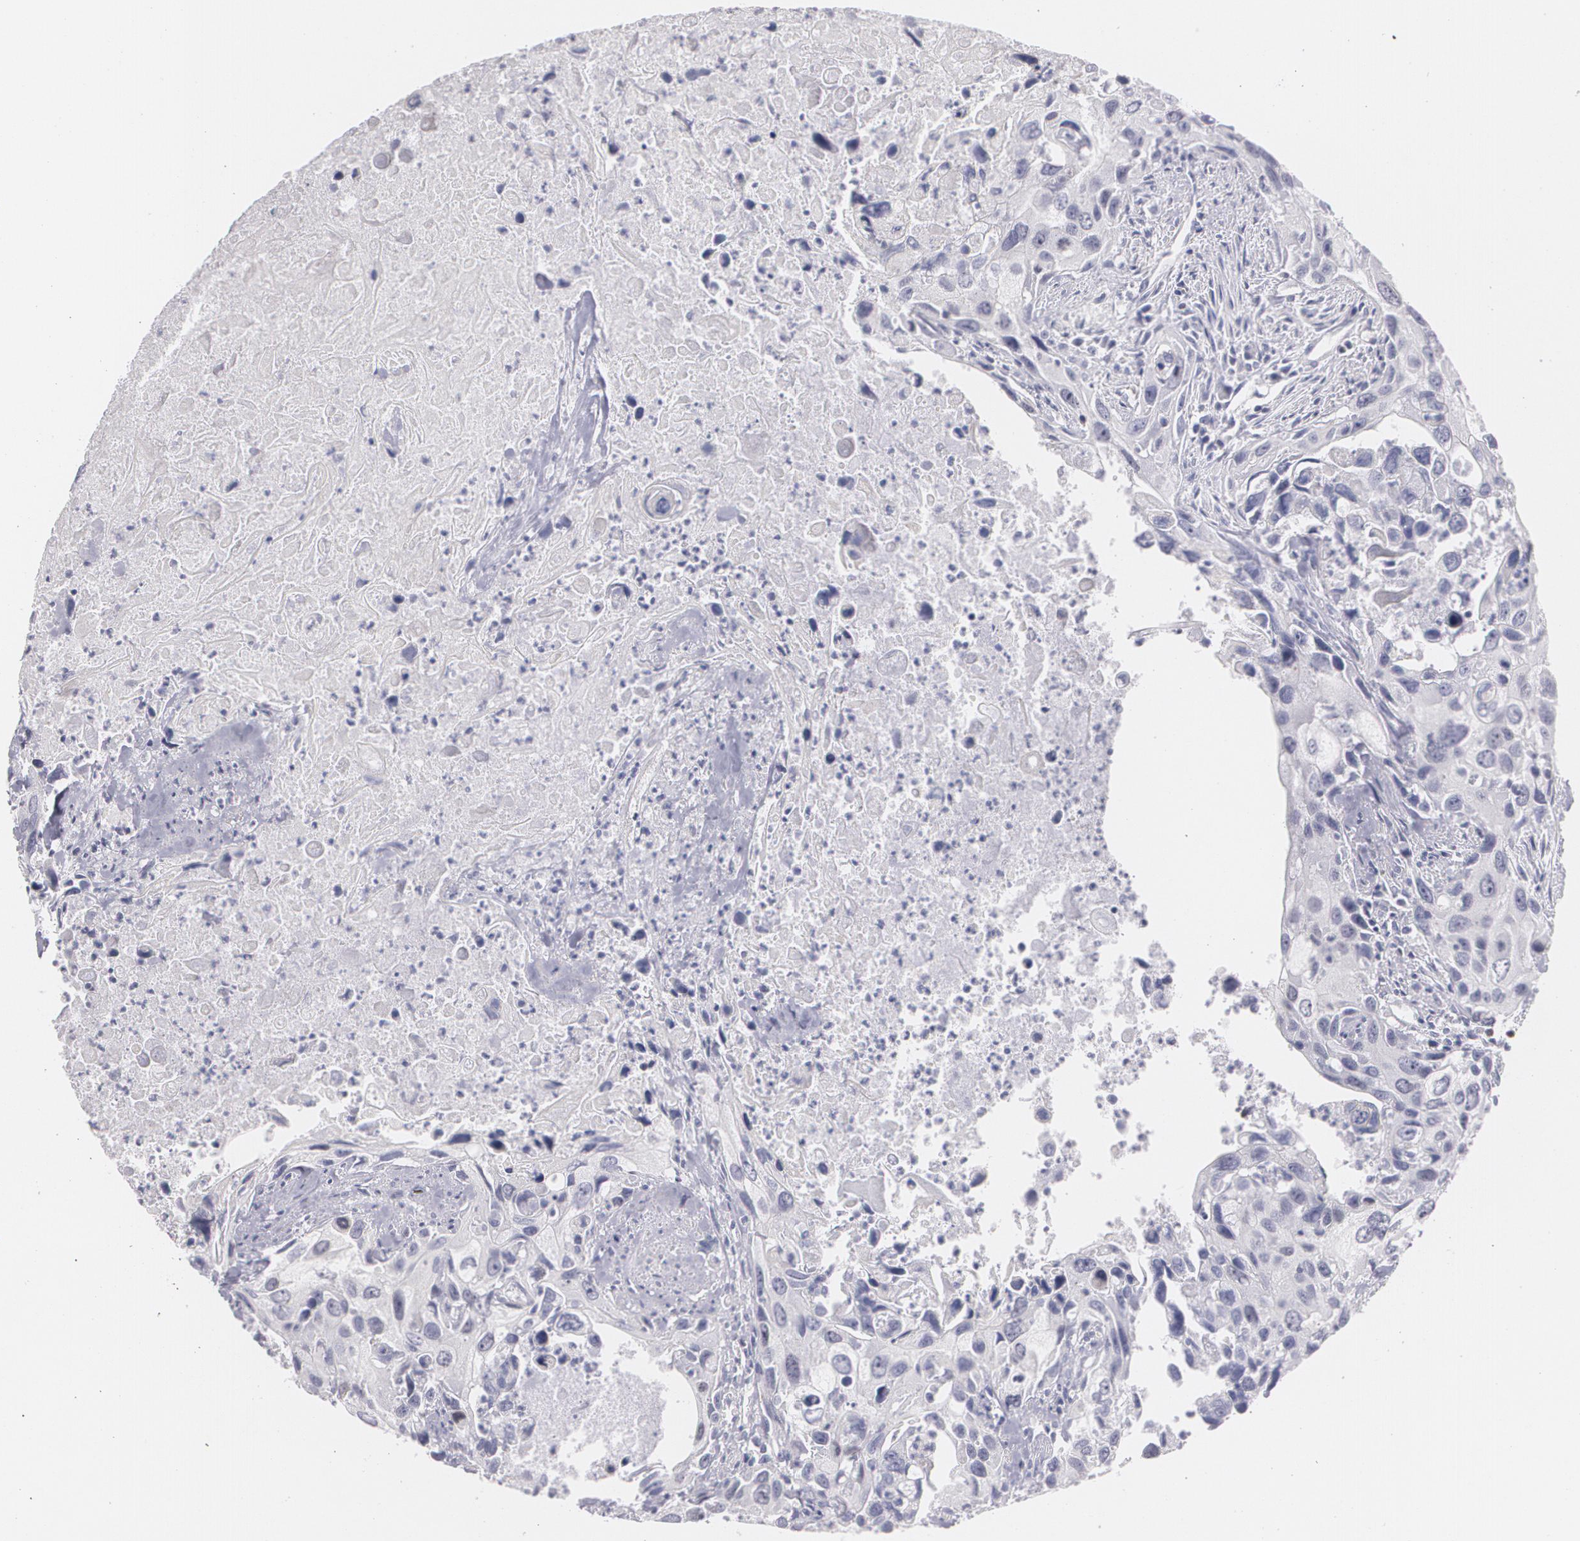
{"staining": {"intensity": "negative", "quantity": "none", "location": "none"}, "tissue": "urothelial cancer", "cell_type": "Tumor cells", "image_type": "cancer", "snomed": [{"axis": "morphology", "description": "Urothelial carcinoma, High grade"}, {"axis": "topography", "description": "Urinary bladder"}], "caption": "This is a image of IHC staining of urothelial carcinoma (high-grade), which shows no staining in tumor cells.", "gene": "ZBTB16", "patient": {"sex": "male", "age": 71}}